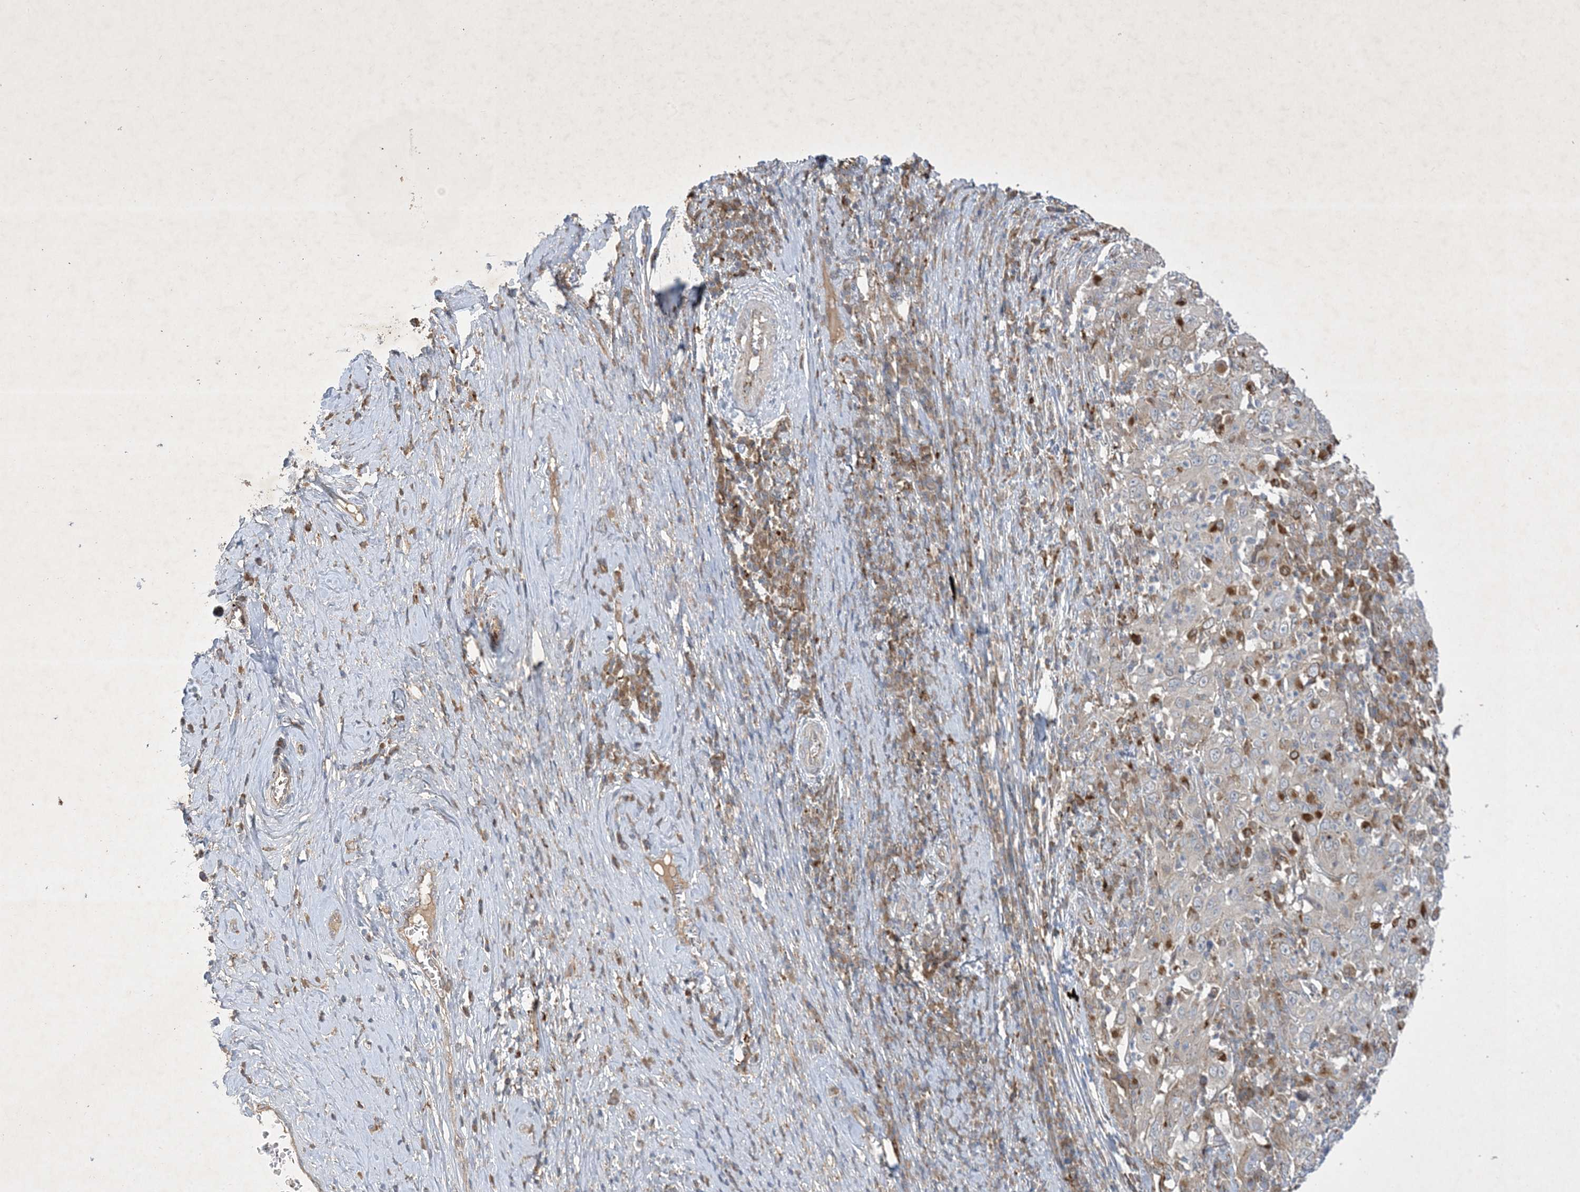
{"staining": {"intensity": "weak", "quantity": "<25%", "location": "cytoplasmic/membranous"}, "tissue": "cervical cancer", "cell_type": "Tumor cells", "image_type": "cancer", "snomed": [{"axis": "morphology", "description": "Squamous cell carcinoma, NOS"}, {"axis": "topography", "description": "Cervix"}], "caption": "This is a micrograph of immunohistochemistry staining of cervical cancer (squamous cell carcinoma), which shows no positivity in tumor cells.", "gene": "MRPS18A", "patient": {"sex": "female", "age": 46}}